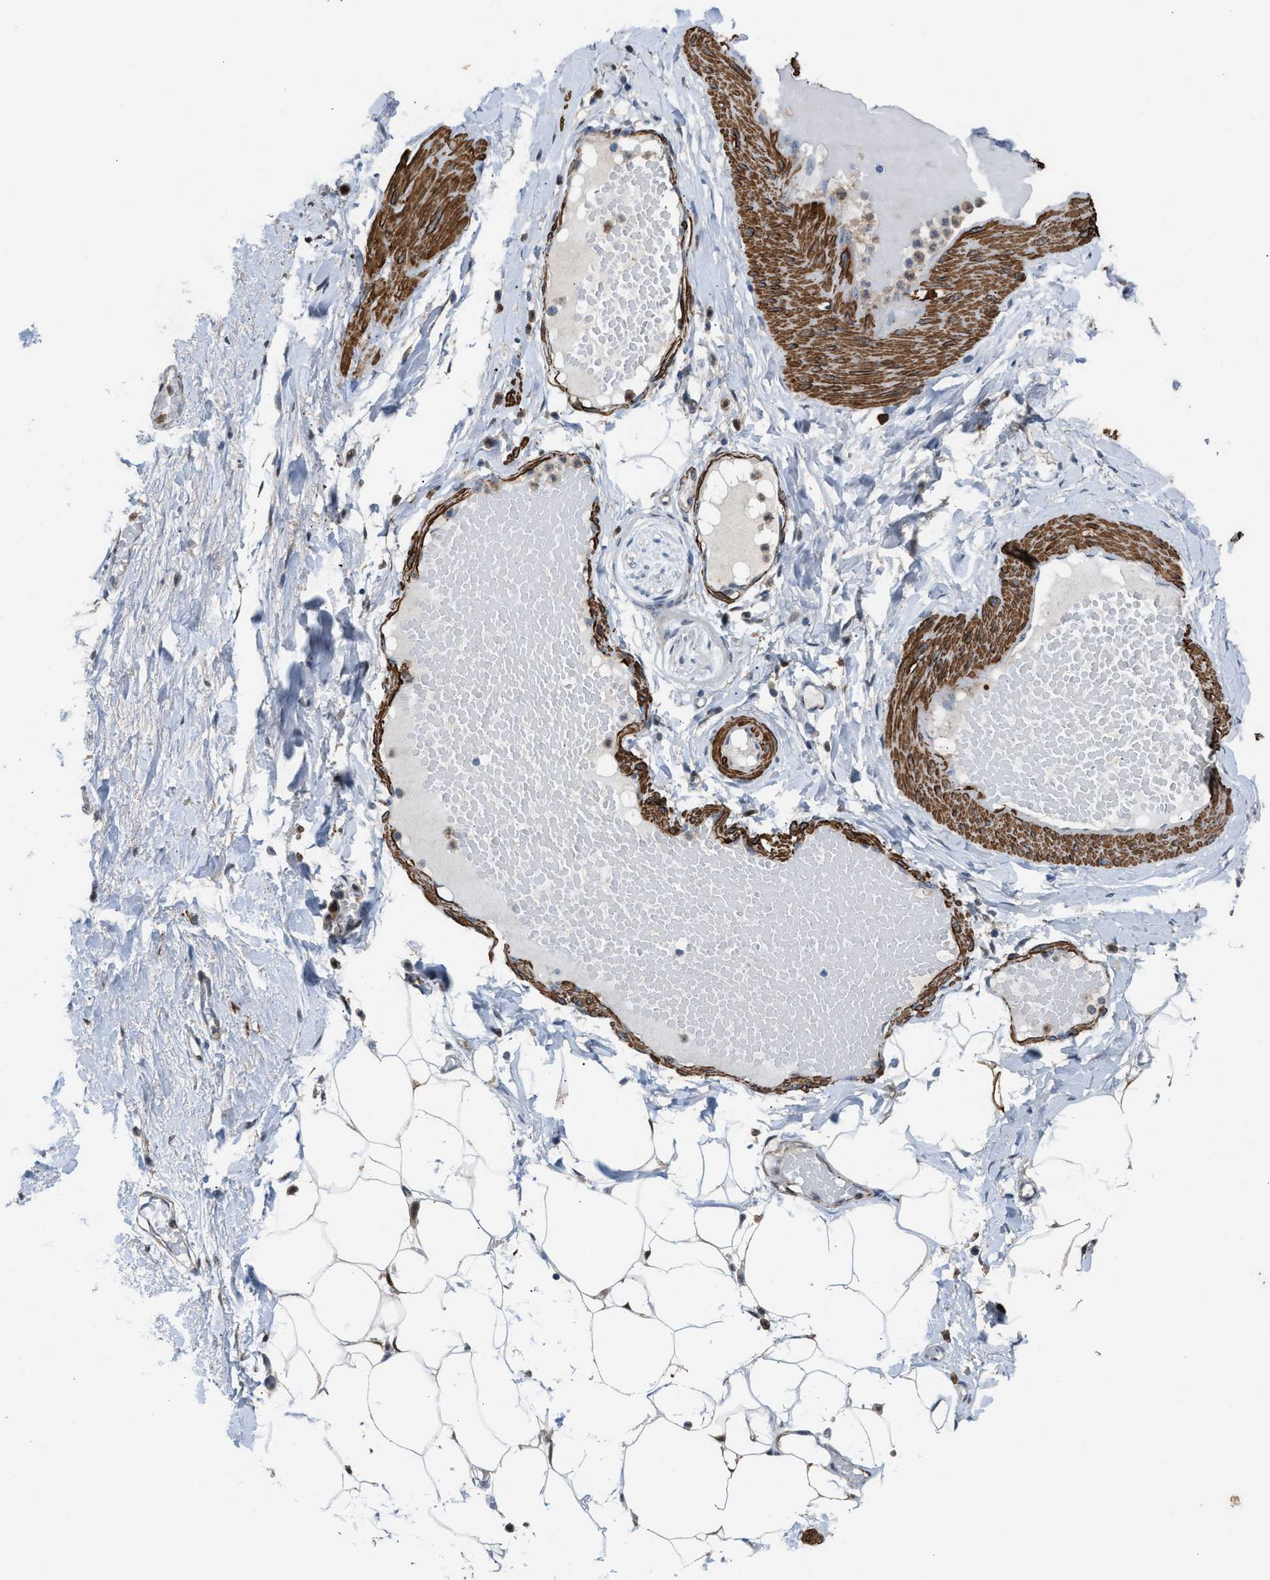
{"staining": {"intensity": "moderate", "quantity": ">75%", "location": "cytoplasmic/membranous"}, "tissue": "adipose tissue", "cell_type": "Adipocytes", "image_type": "normal", "snomed": [{"axis": "morphology", "description": "Normal tissue, NOS"}, {"axis": "topography", "description": "Soft tissue"}], "caption": "Moderate cytoplasmic/membranous expression for a protein is seen in about >75% of adipocytes of benign adipose tissue using immunohistochemistry.", "gene": "NQO2", "patient": {"sex": "male", "age": 72}}